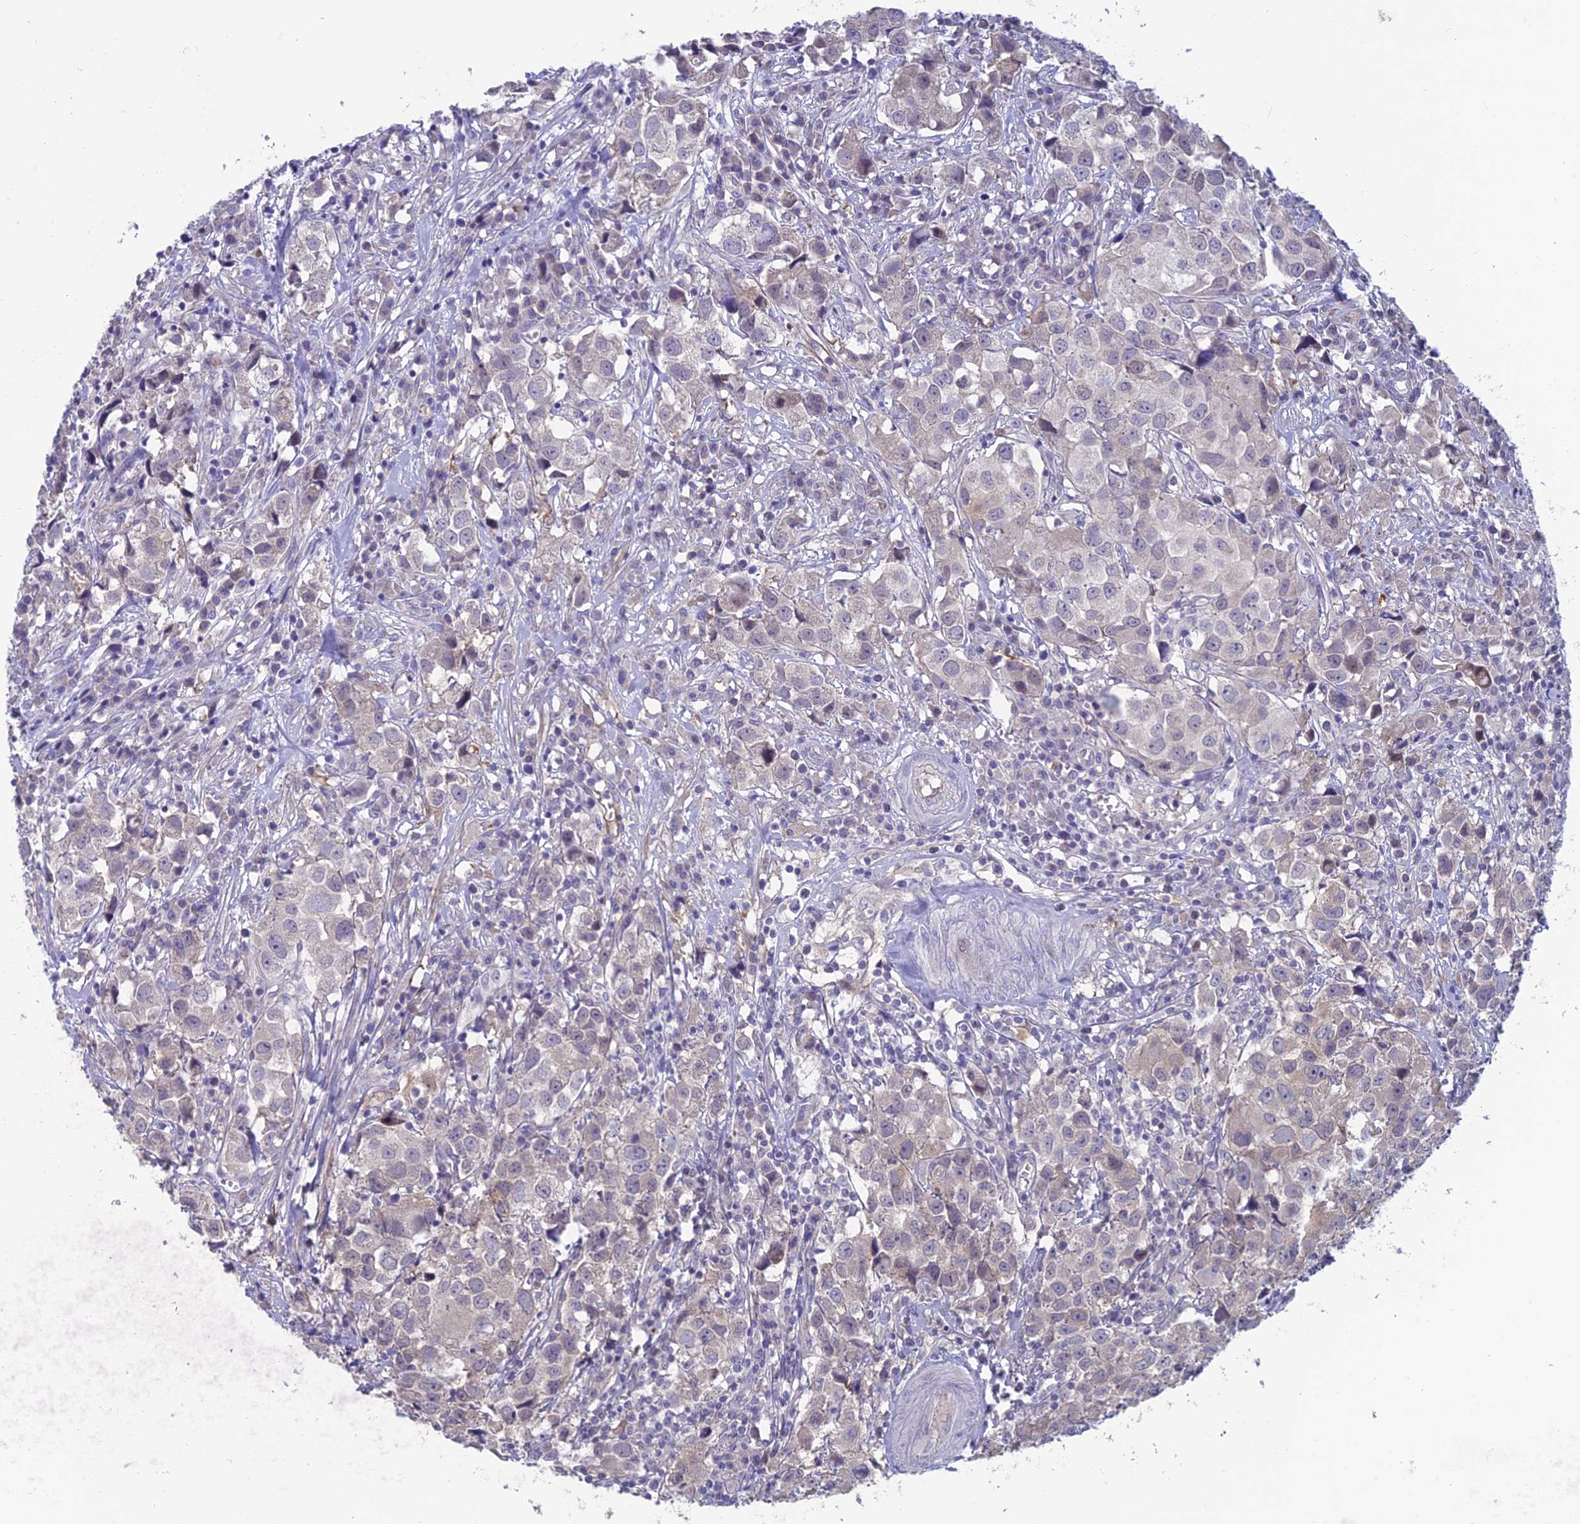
{"staining": {"intensity": "negative", "quantity": "none", "location": "none"}, "tissue": "urothelial cancer", "cell_type": "Tumor cells", "image_type": "cancer", "snomed": [{"axis": "morphology", "description": "Urothelial carcinoma, High grade"}, {"axis": "topography", "description": "Urinary bladder"}], "caption": "Tumor cells show no significant staining in urothelial cancer. Brightfield microscopy of immunohistochemistry stained with DAB (3,3'-diaminobenzidine) (brown) and hematoxylin (blue), captured at high magnification.", "gene": "XPO7", "patient": {"sex": "female", "age": 75}}